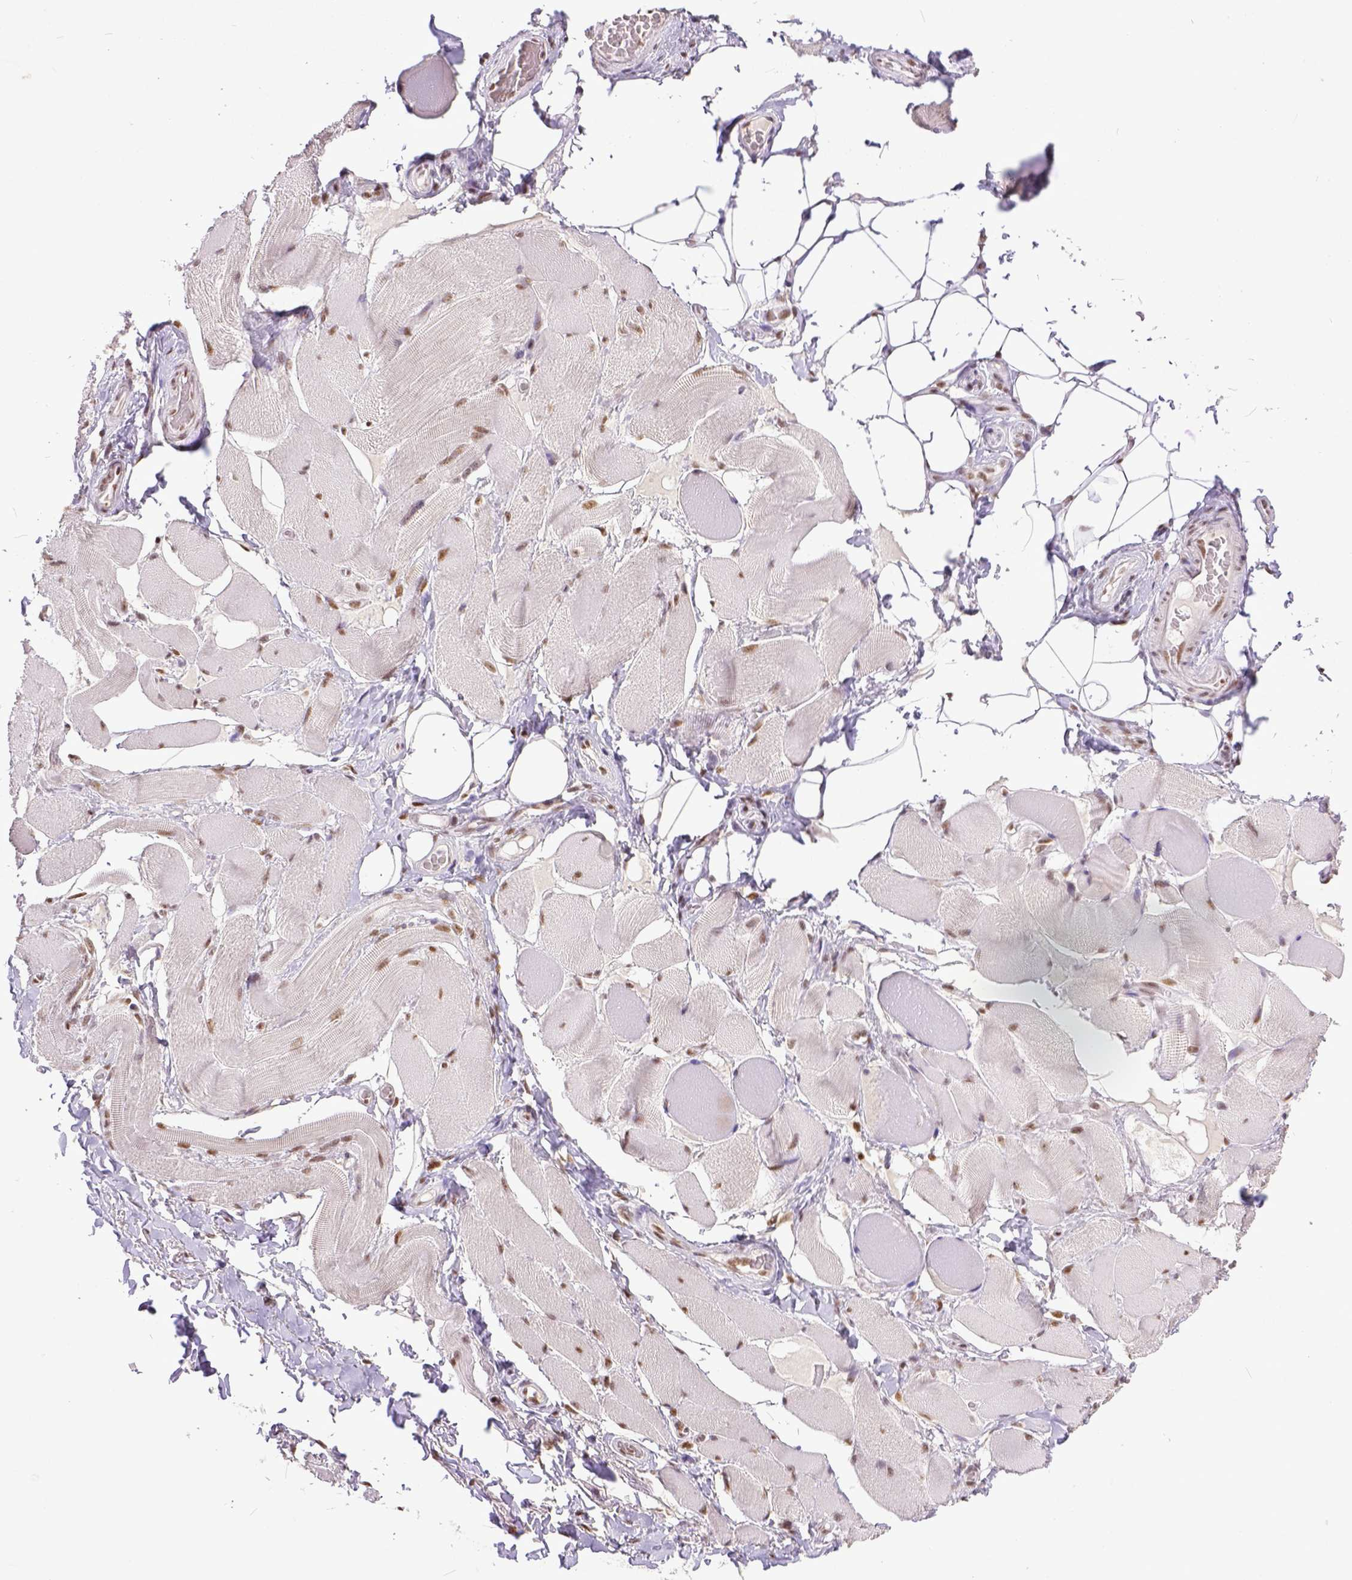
{"staining": {"intensity": "moderate", "quantity": ">75%", "location": "nuclear"}, "tissue": "skeletal muscle", "cell_type": "Myocytes", "image_type": "normal", "snomed": [{"axis": "morphology", "description": "Normal tissue, NOS"}, {"axis": "topography", "description": "Skeletal muscle"}, {"axis": "topography", "description": "Anal"}, {"axis": "topography", "description": "Peripheral nerve tissue"}], "caption": "DAB immunohistochemical staining of unremarkable skeletal muscle demonstrates moderate nuclear protein expression in approximately >75% of myocytes.", "gene": "ERCC1", "patient": {"sex": "male", "age": 53}}